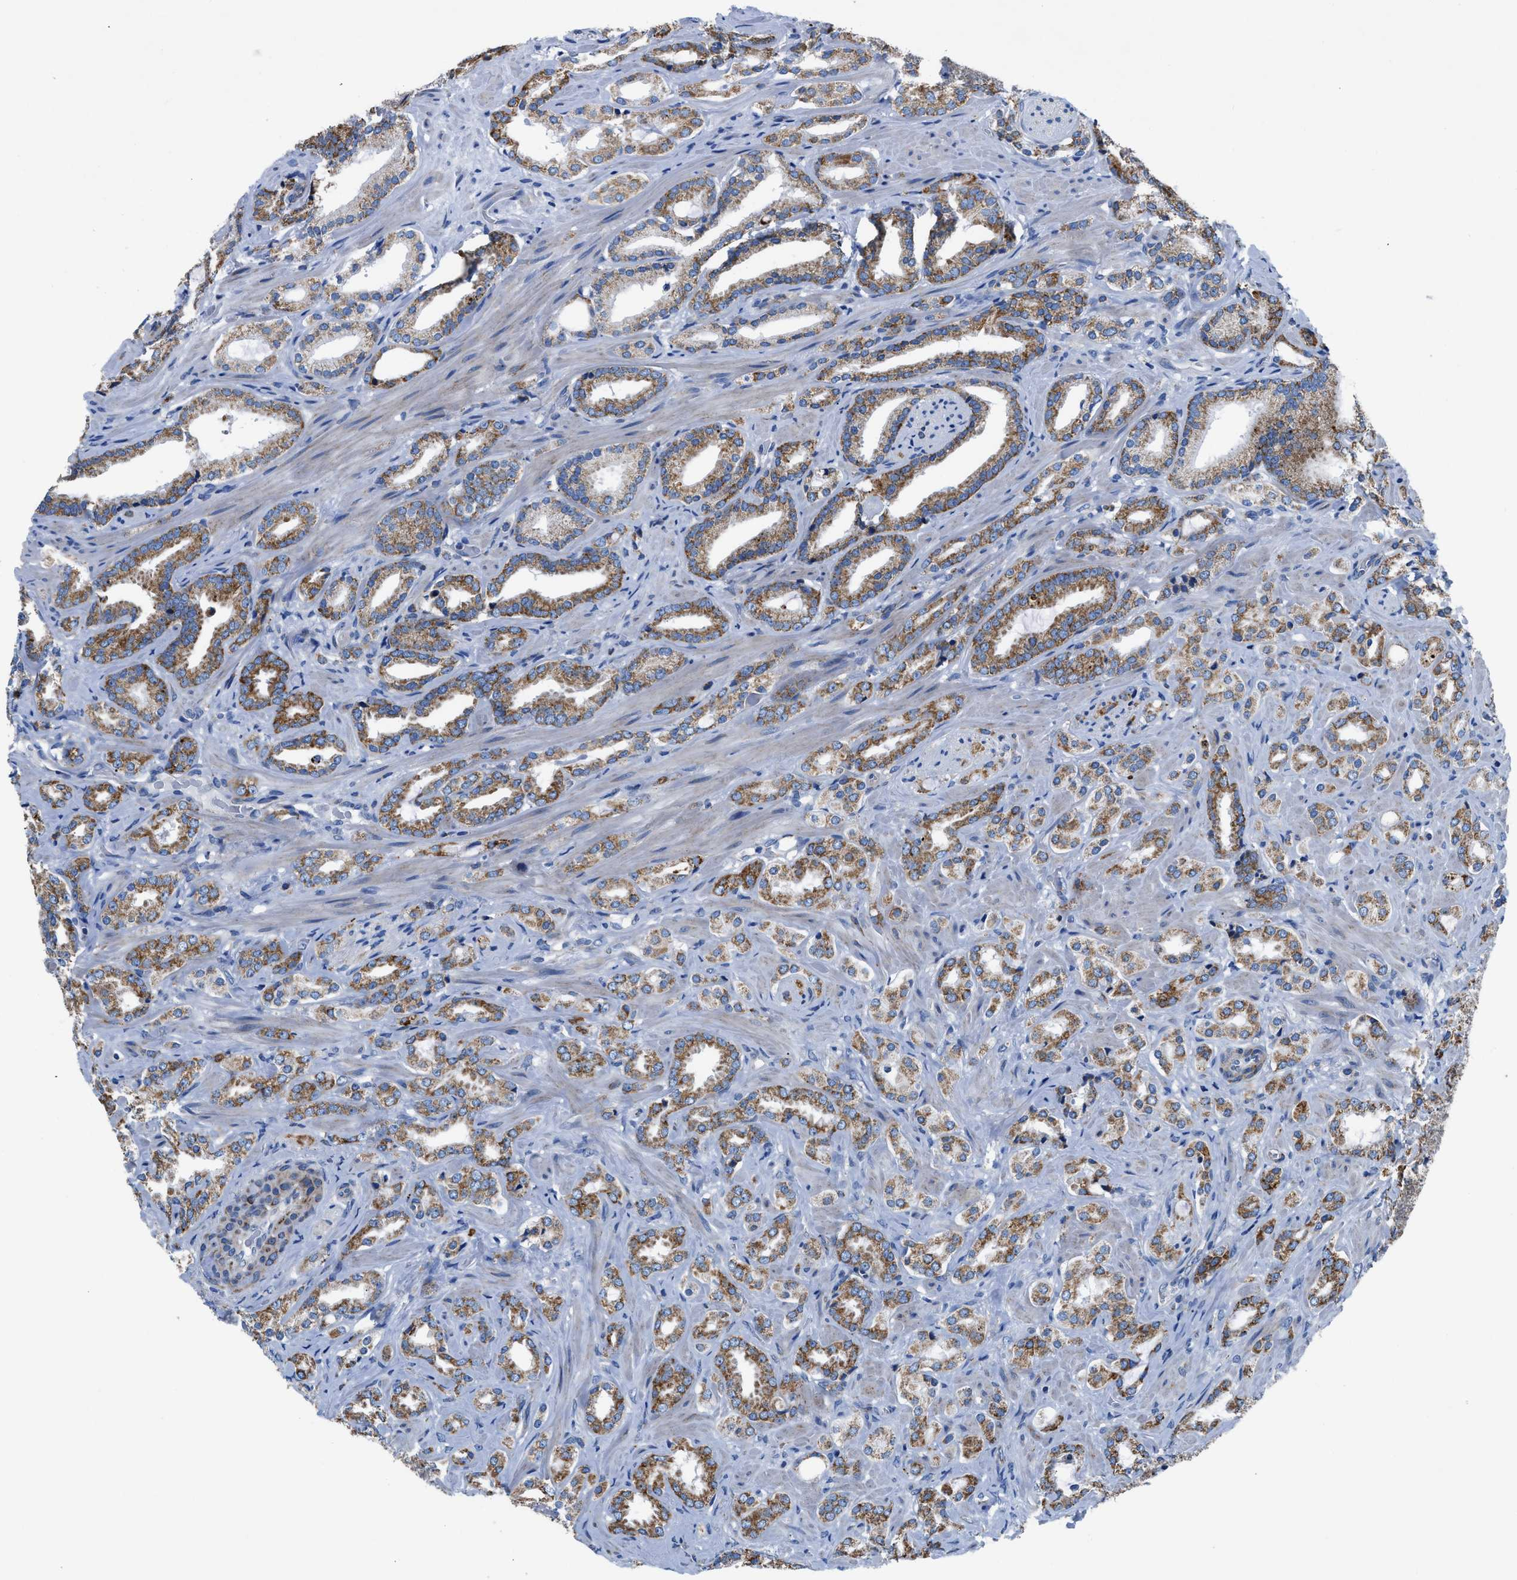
{"staining": {"intensity": "moderate", "quantity": ">75%", "location": "cytoplasmic/membranous"}, "tissue": "prostate cancer", "cell_type": "Tumor cells", "image_type": "cancer", "snomed": [{"axis": "morphology", "description": "Adenocarcinoma, High grade"}, {"axis": "topography", "description": "Prostate"}], "caption": "The immunohistochemical stain shows moderate cytoplasmic/membranous positivity in tumor cells of prostate cancer tissue.", "gene": "ZDHHC3", "patient": {"sex": "male", "age": 64}}